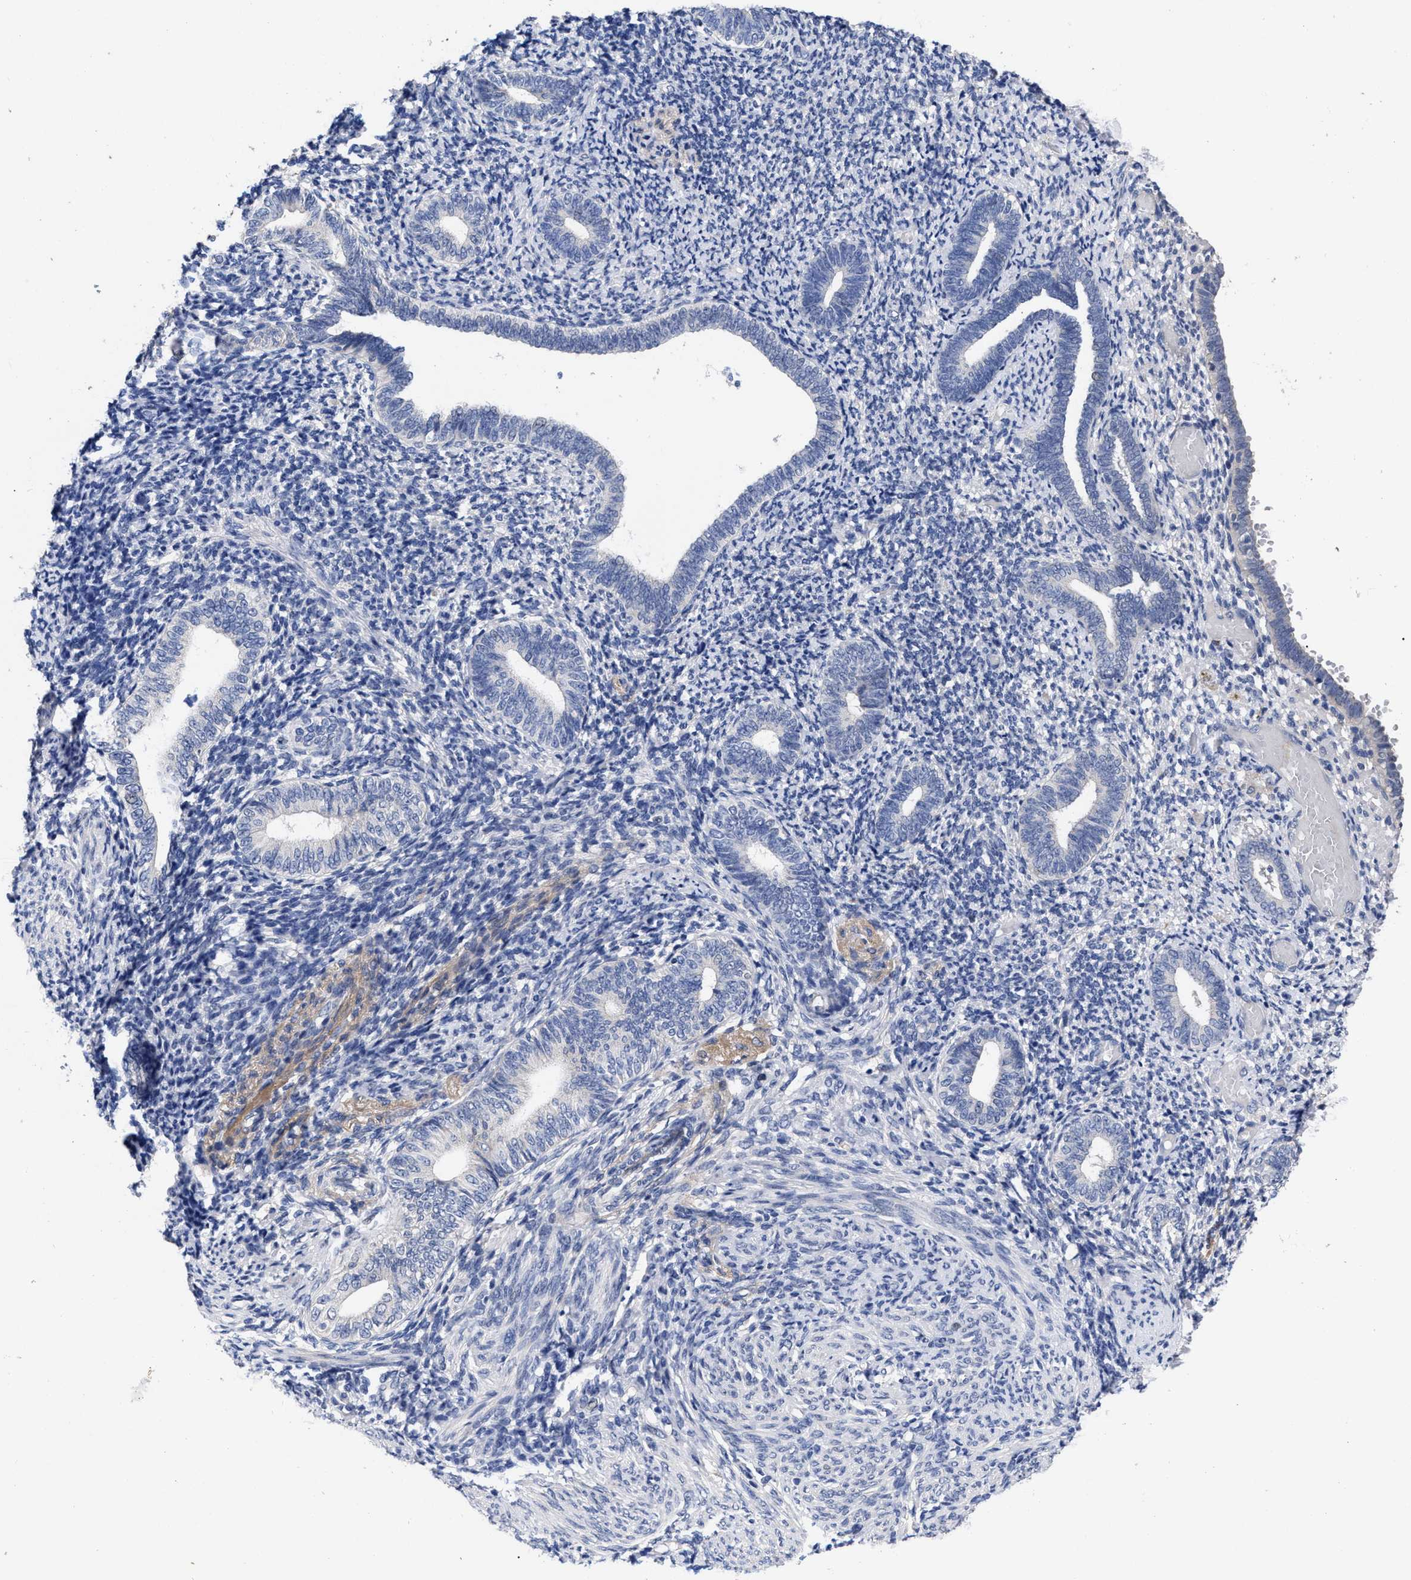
{"staining": {"intensity": "negative", "quantity": "none", "location": "none"}, "tissue": "endometrium", "cell_type": "Cells in endometrial stroma", "image_type": "normal", "snomed": [{"axis": "morphology", "description": "Normal tissue, NOS"}, {"axis": "topography", "description": "Endometrium"}], "caption": "The IHC histopathology image has no significant expression in cells in endometrial stroma of endometrium. (DAB immunohistochemistry with hematoxylin counter stain).", "gene": "CCN5", "patient": {"sex": "female", "age": 66}}